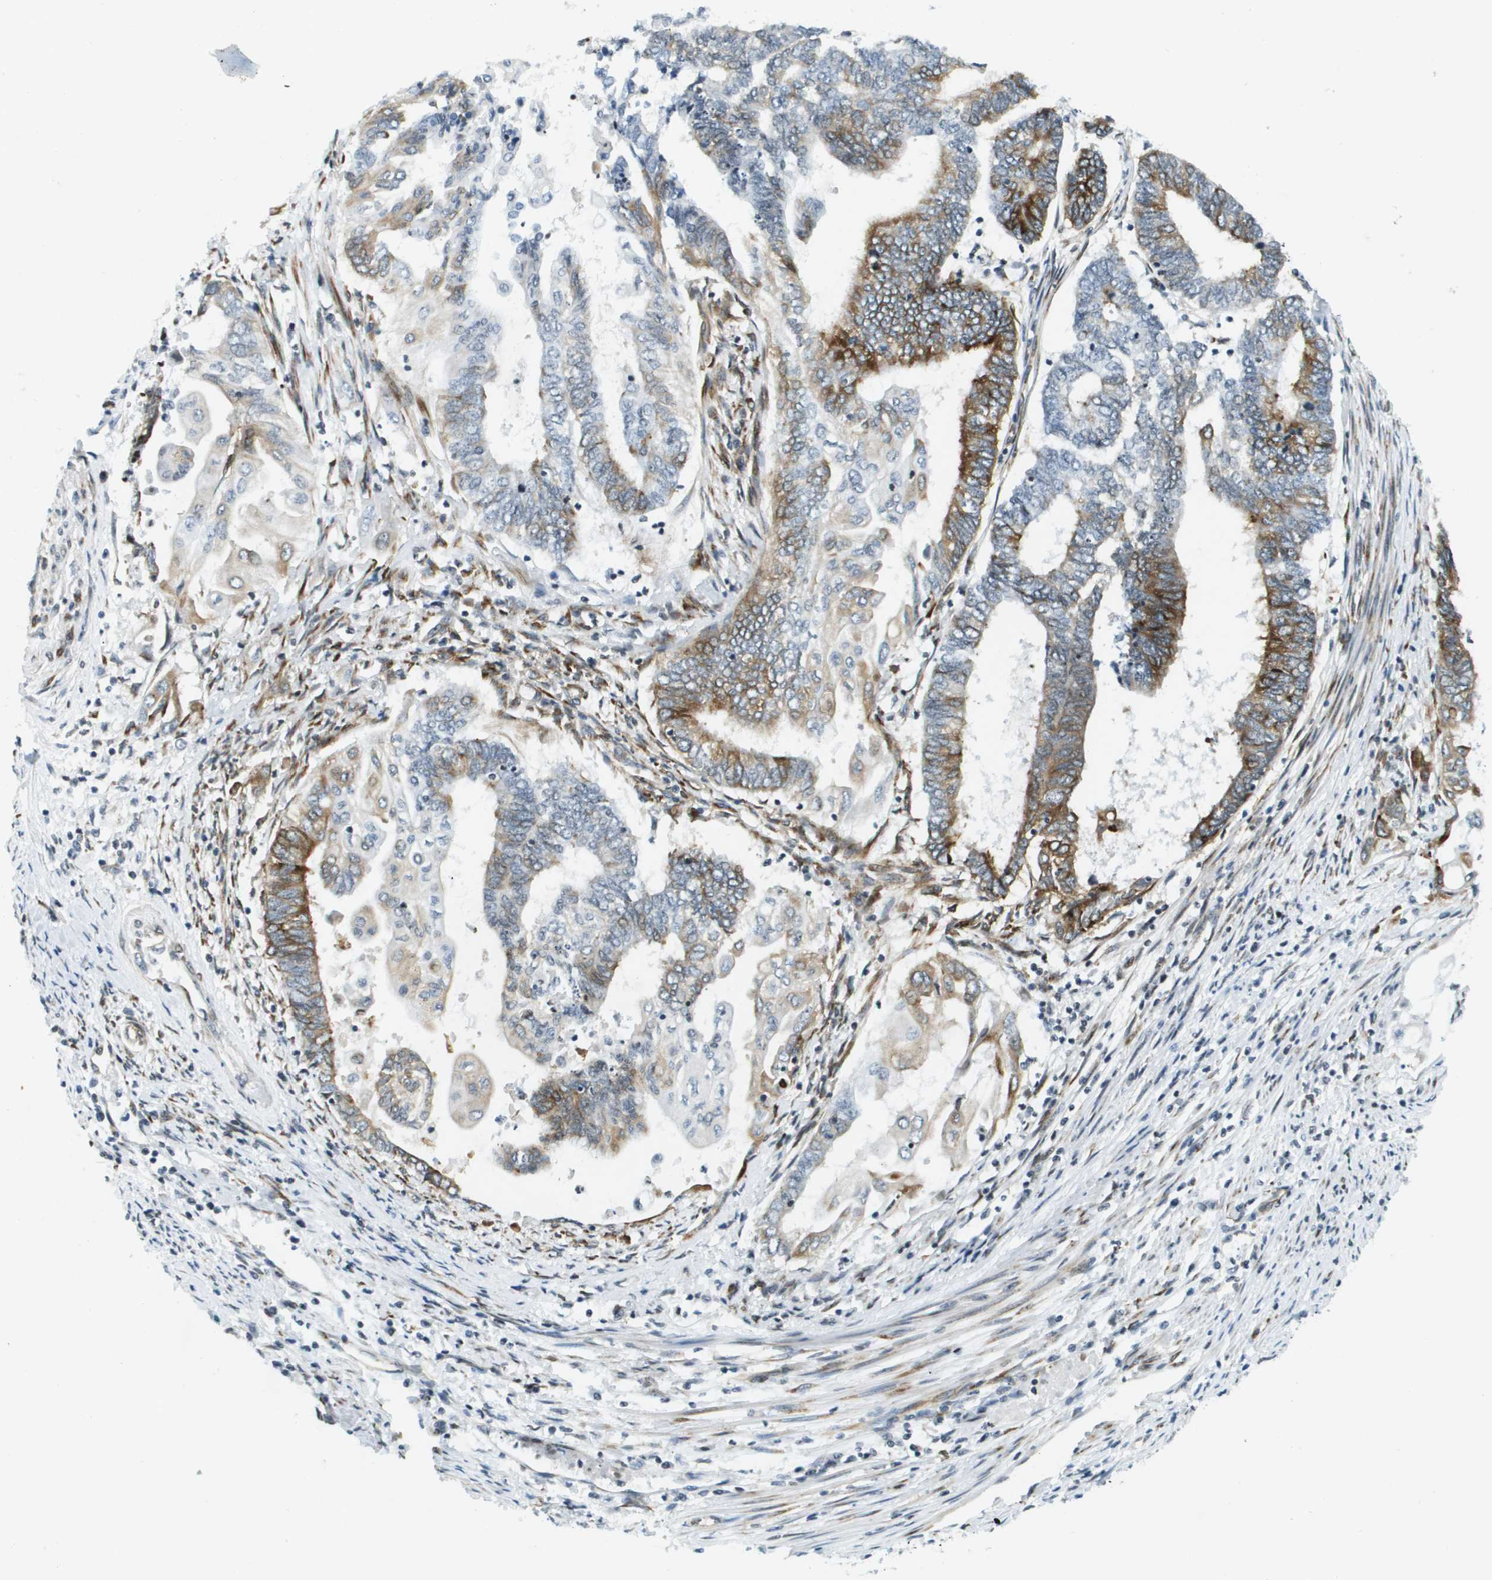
{"staining": {"intensity": "moderate", "quantity": "25%-75%", "location": "cytoplasmic/membranous"}, "tissue": "endometrial cancer", "cell_type": "Tumor cells", "image_type": "cancer", "snomed": [{"axis": "morphology", "description": "Adenocarcinoma, NOS"}, {"axis": "topography", "description": "Uterus"}, {"axis": "topography", "description": "Endometrium"}], "caption": "Tumor cells show medium levels of moderate cytoplasmic/membranous staining in about 25%-75% of cells in human endometrial cancer (adenocarcinoma).", "gene": "UVRAG", "patient": {"sex": "female", "age": 70}}